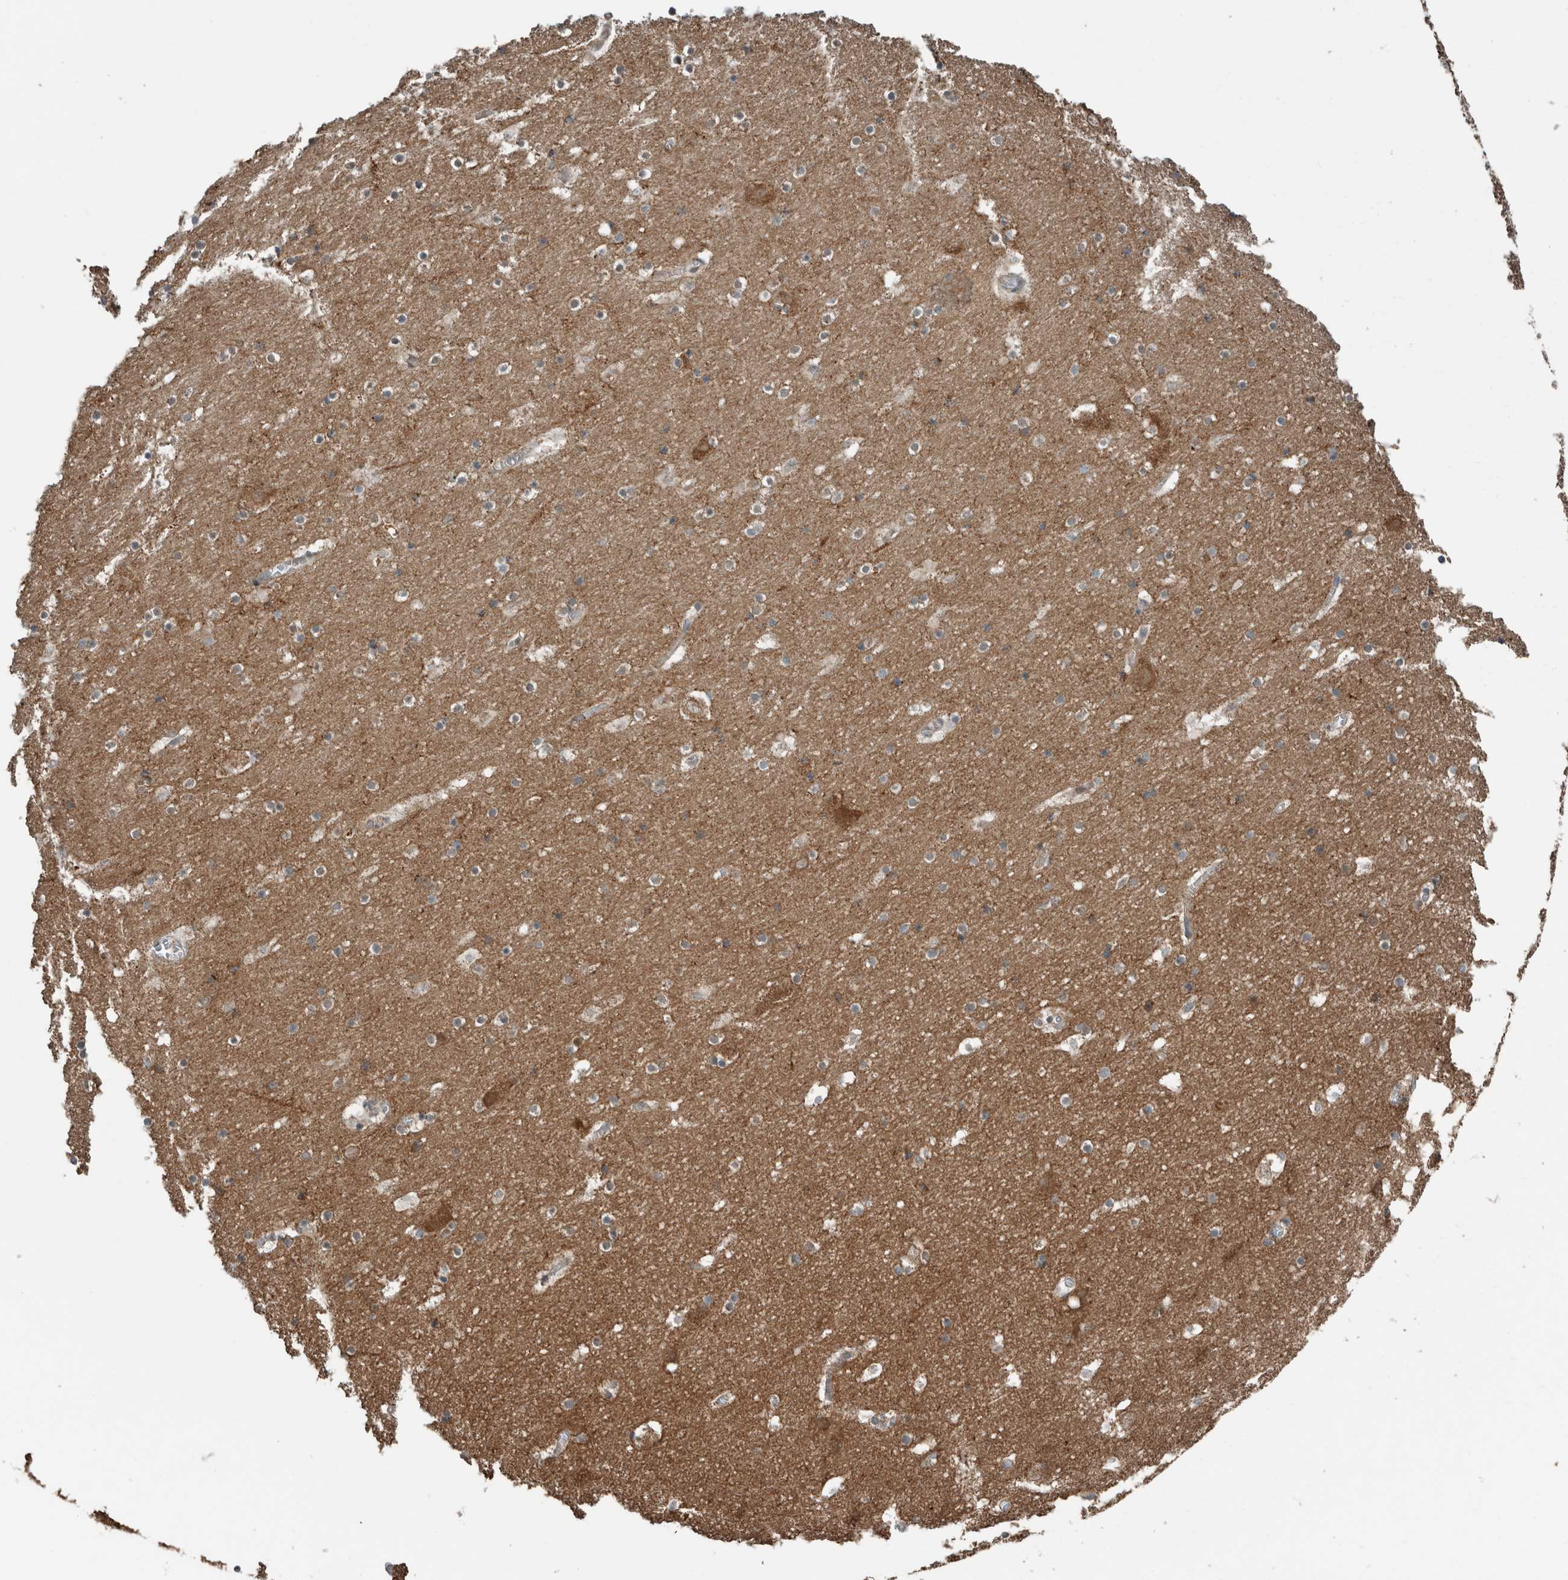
{"staining": {"intensity": "weak", "quantity": ">75%", "location": "cytoplasmic/membranous"}, "tissue": "hippocampus", "cell_type": "Glial cells", "image_type": "normal", "snomed": [{"axis": "morphology", "description": "Normal tissue, NOS"}, {"axis": "topography", "description": "Hippocampus"}], "caption": "This photomicrograph demonstrates immunohistochemistry staining of benign human hippocampus, with low weak cytoplasmic/membranous expression in approximately >75% of glial cells.", "gene": "GBA2", "patient": {"sex": "male", "age": 45}}